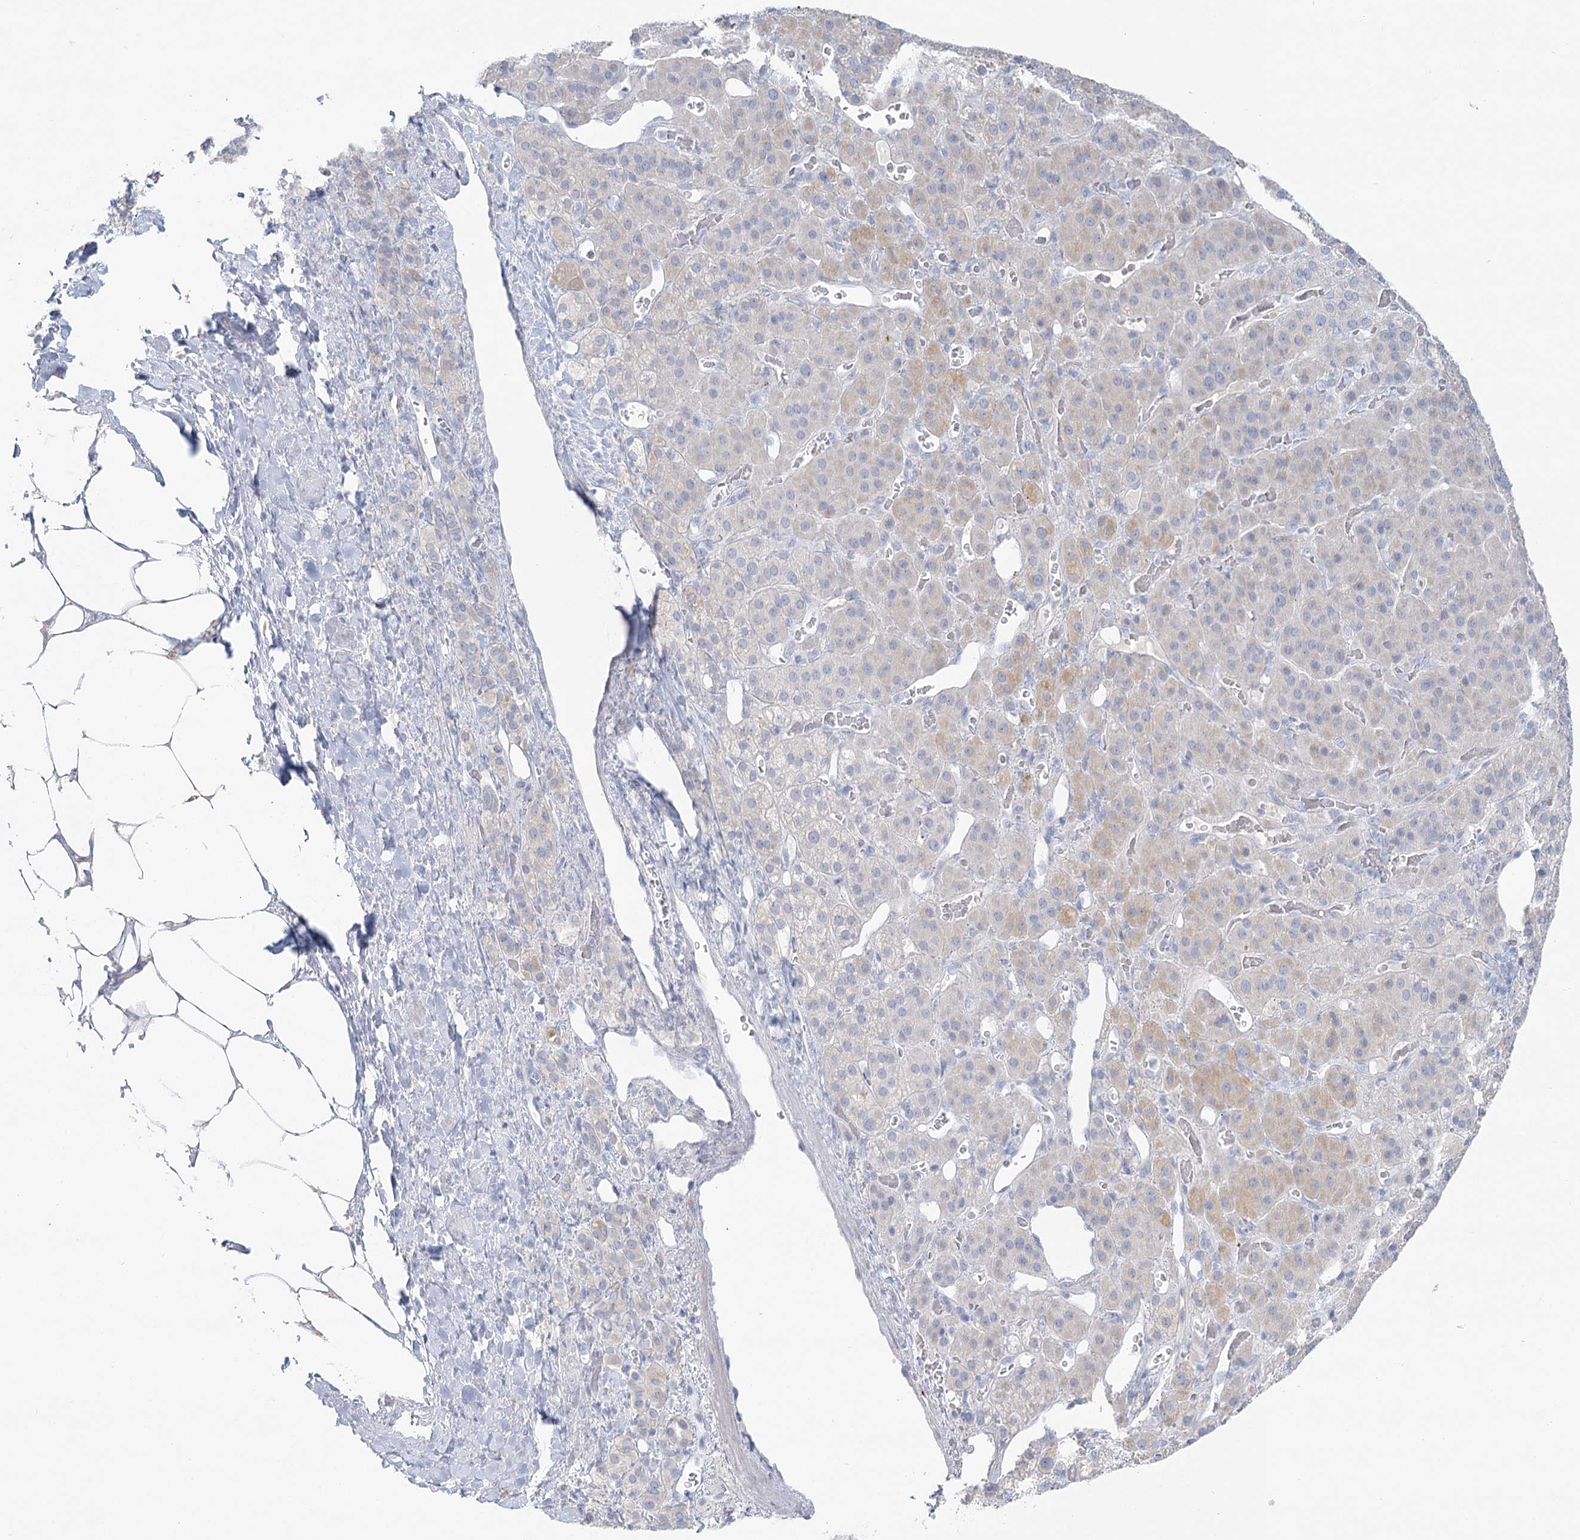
{"staining": {"intensity": "weak", "quantity": "<25%", "location": "cytoplasmic/membranous"}, "tissue": "adrenal gland", "cell_type": "Glandular cells", "image_type": "normal", "snomed": [{"axis": "morphology", "description": "Normal tissue, NOS"}, {"axis": "topography", "description": "Adrenal gland"}], "caption": "A high-resolution histopathology image shows immunohistochemistry (IHC) staining of normal adrenal gland, which reveals no significant staining in glandular cells. (Stains: DAB (3,3'-diaminobenzidine) immunohistochemistry with hematoxylin counter stain, Microscopy: brightfield microscopy at high magnification).", "gene": "DMGDH", "patient": {"sex": "male", "age": 57}}